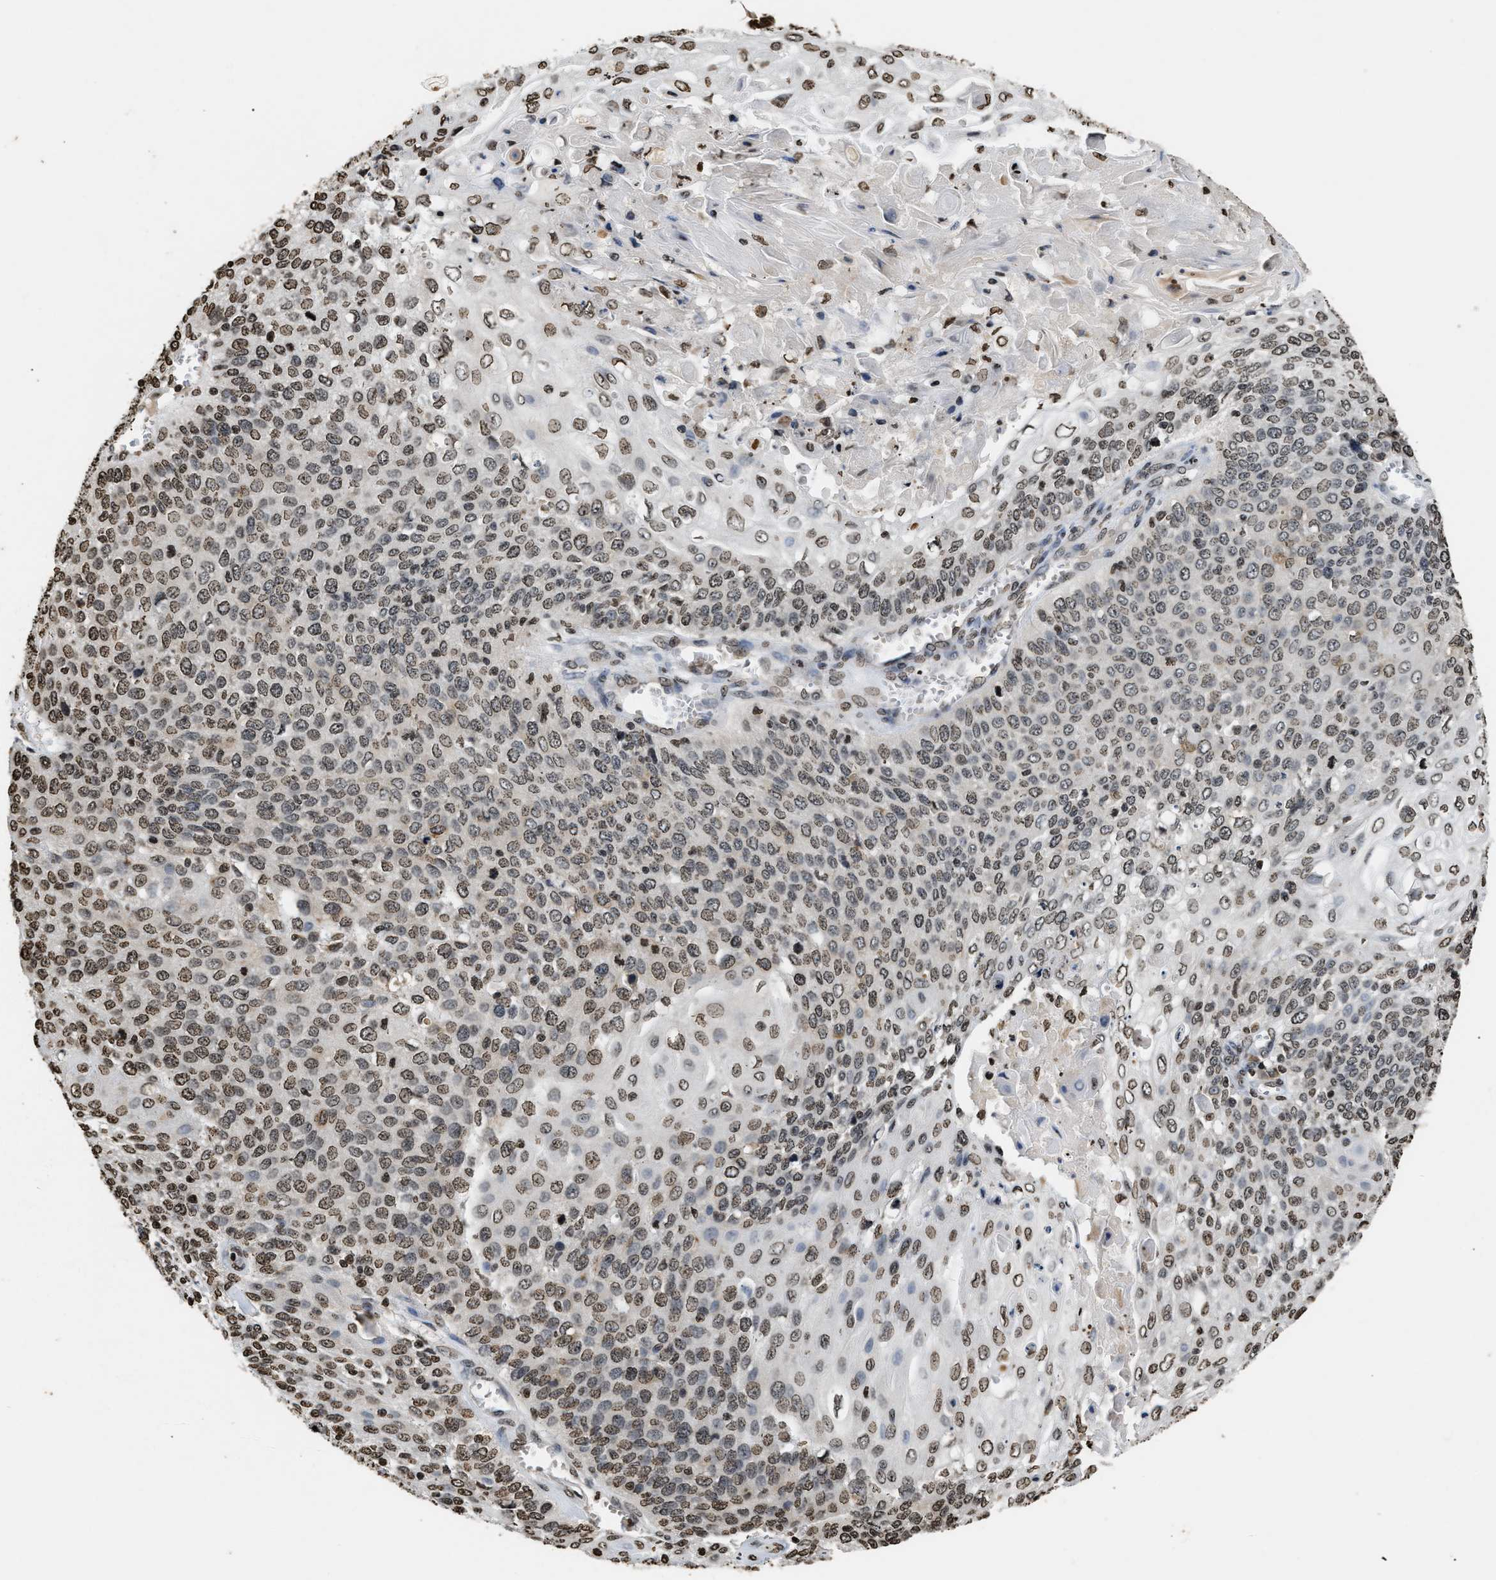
{"staining": {"intensity": "weak", "quantity": ">75%", "location": "nuclear"}, "tissue": "cervical cancer", "cell_type": "Tumor cells", "image_type": "cancer", "snomed": [{"axis": "morphology", "description": "Squamous cell carcinoma, NOS"}, {"axis": "topography", "description": "Cervix"}], "caption": "Cervical cancer stained with DAB (3,3'-diaminobenzidine) IHC exhibits low levels of weak nuclear staining in approximately >75% of tumor cells.", "gene": "DNASE1L3", "patient": {"sex": "female", "age": 39}}